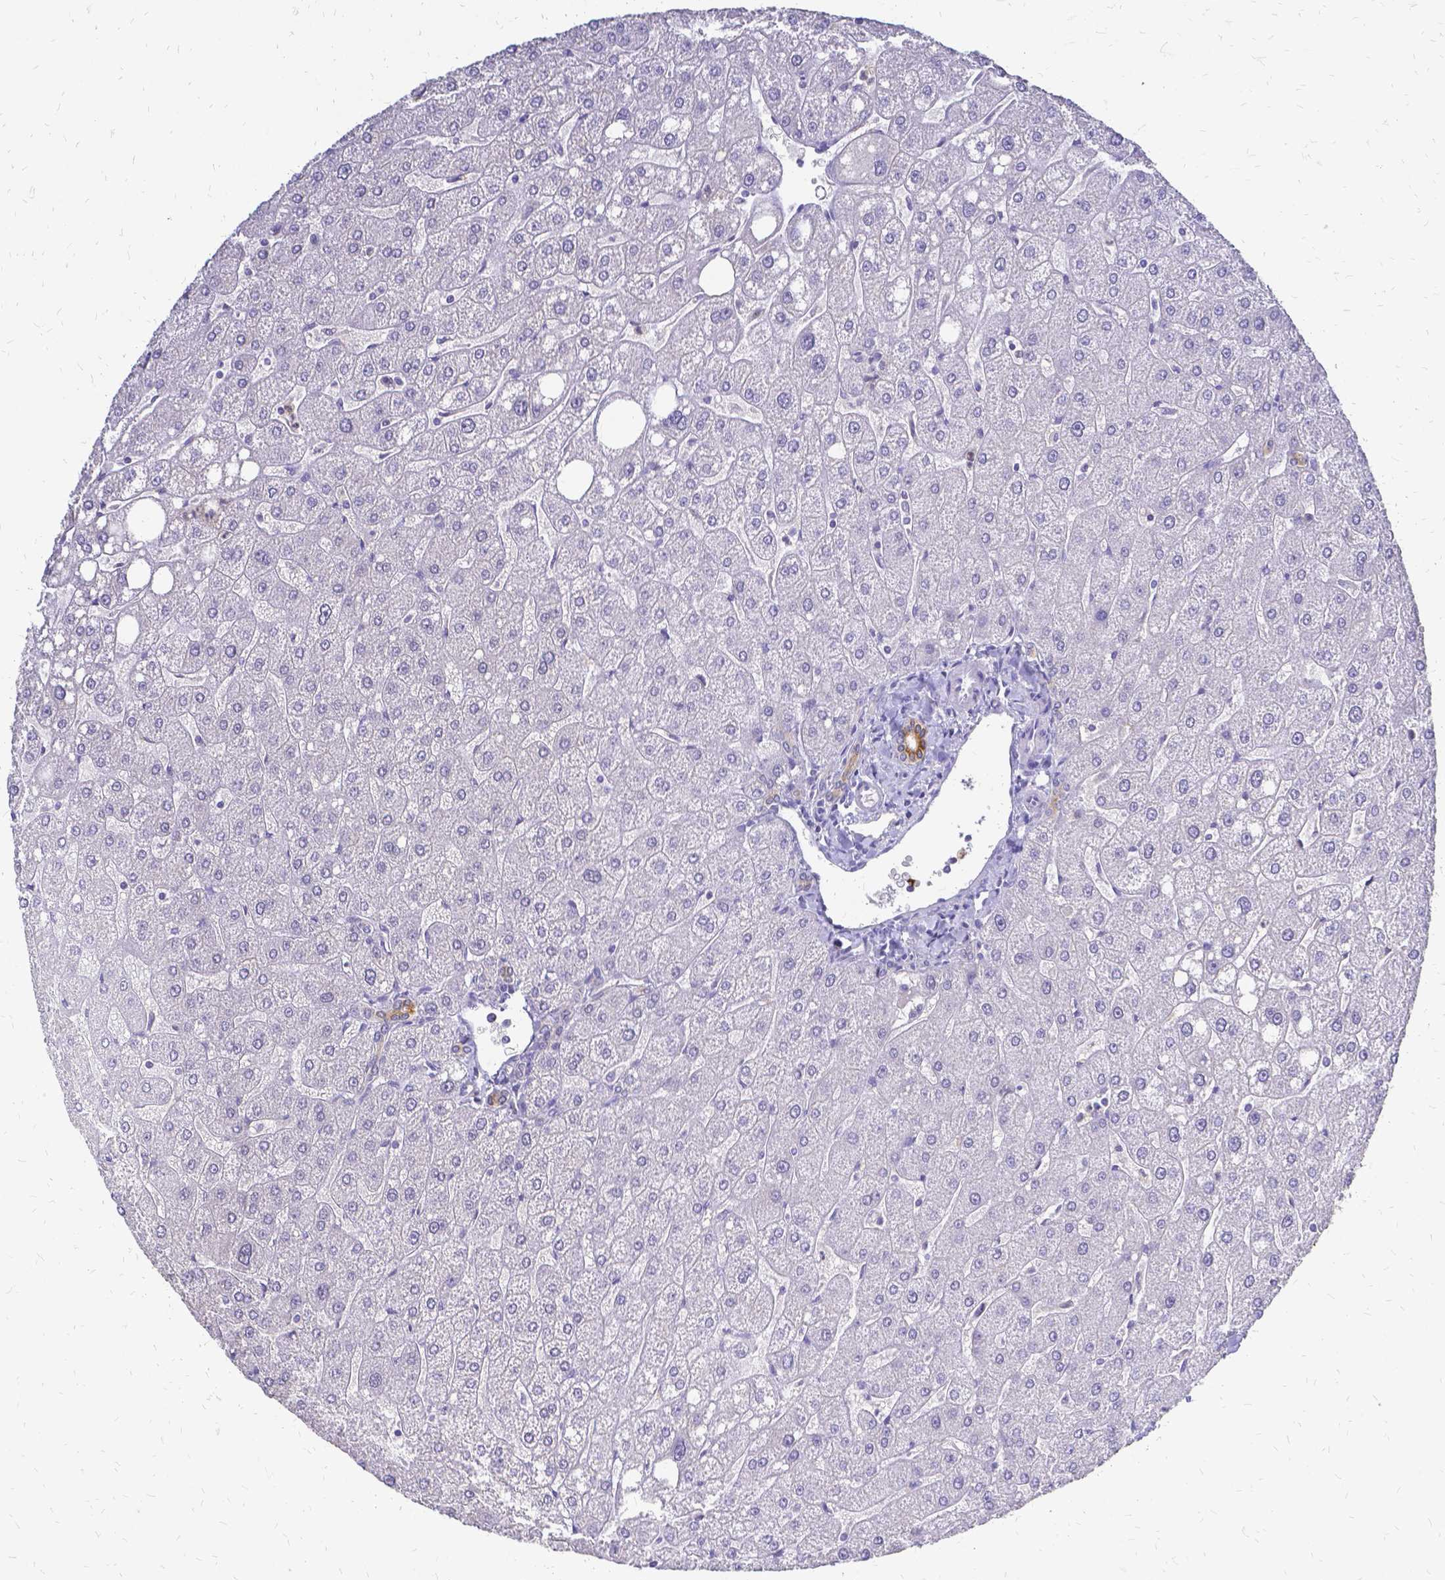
{"staining": {"intensity": "moderate", "quantity": ">75%", "location": "cytoplasmic/membranous"}, "tissue": "liver", "cell_type": "Cholangiocytes", "image_type": "normal", "snomed": [{"axis": "morphology", "description": "Normal tissue, NOS"}, {"axis": "topography", "description": "Liver"}], "caption": "An image showing moderate cytoplasmic/membranous expression in approximately >75% of cholangiocytes in unremarkable liver, as visualized by brown immunohistochemical staining.", "gene": "CIB1", "patient": {"sex": "male", "age": 67}}